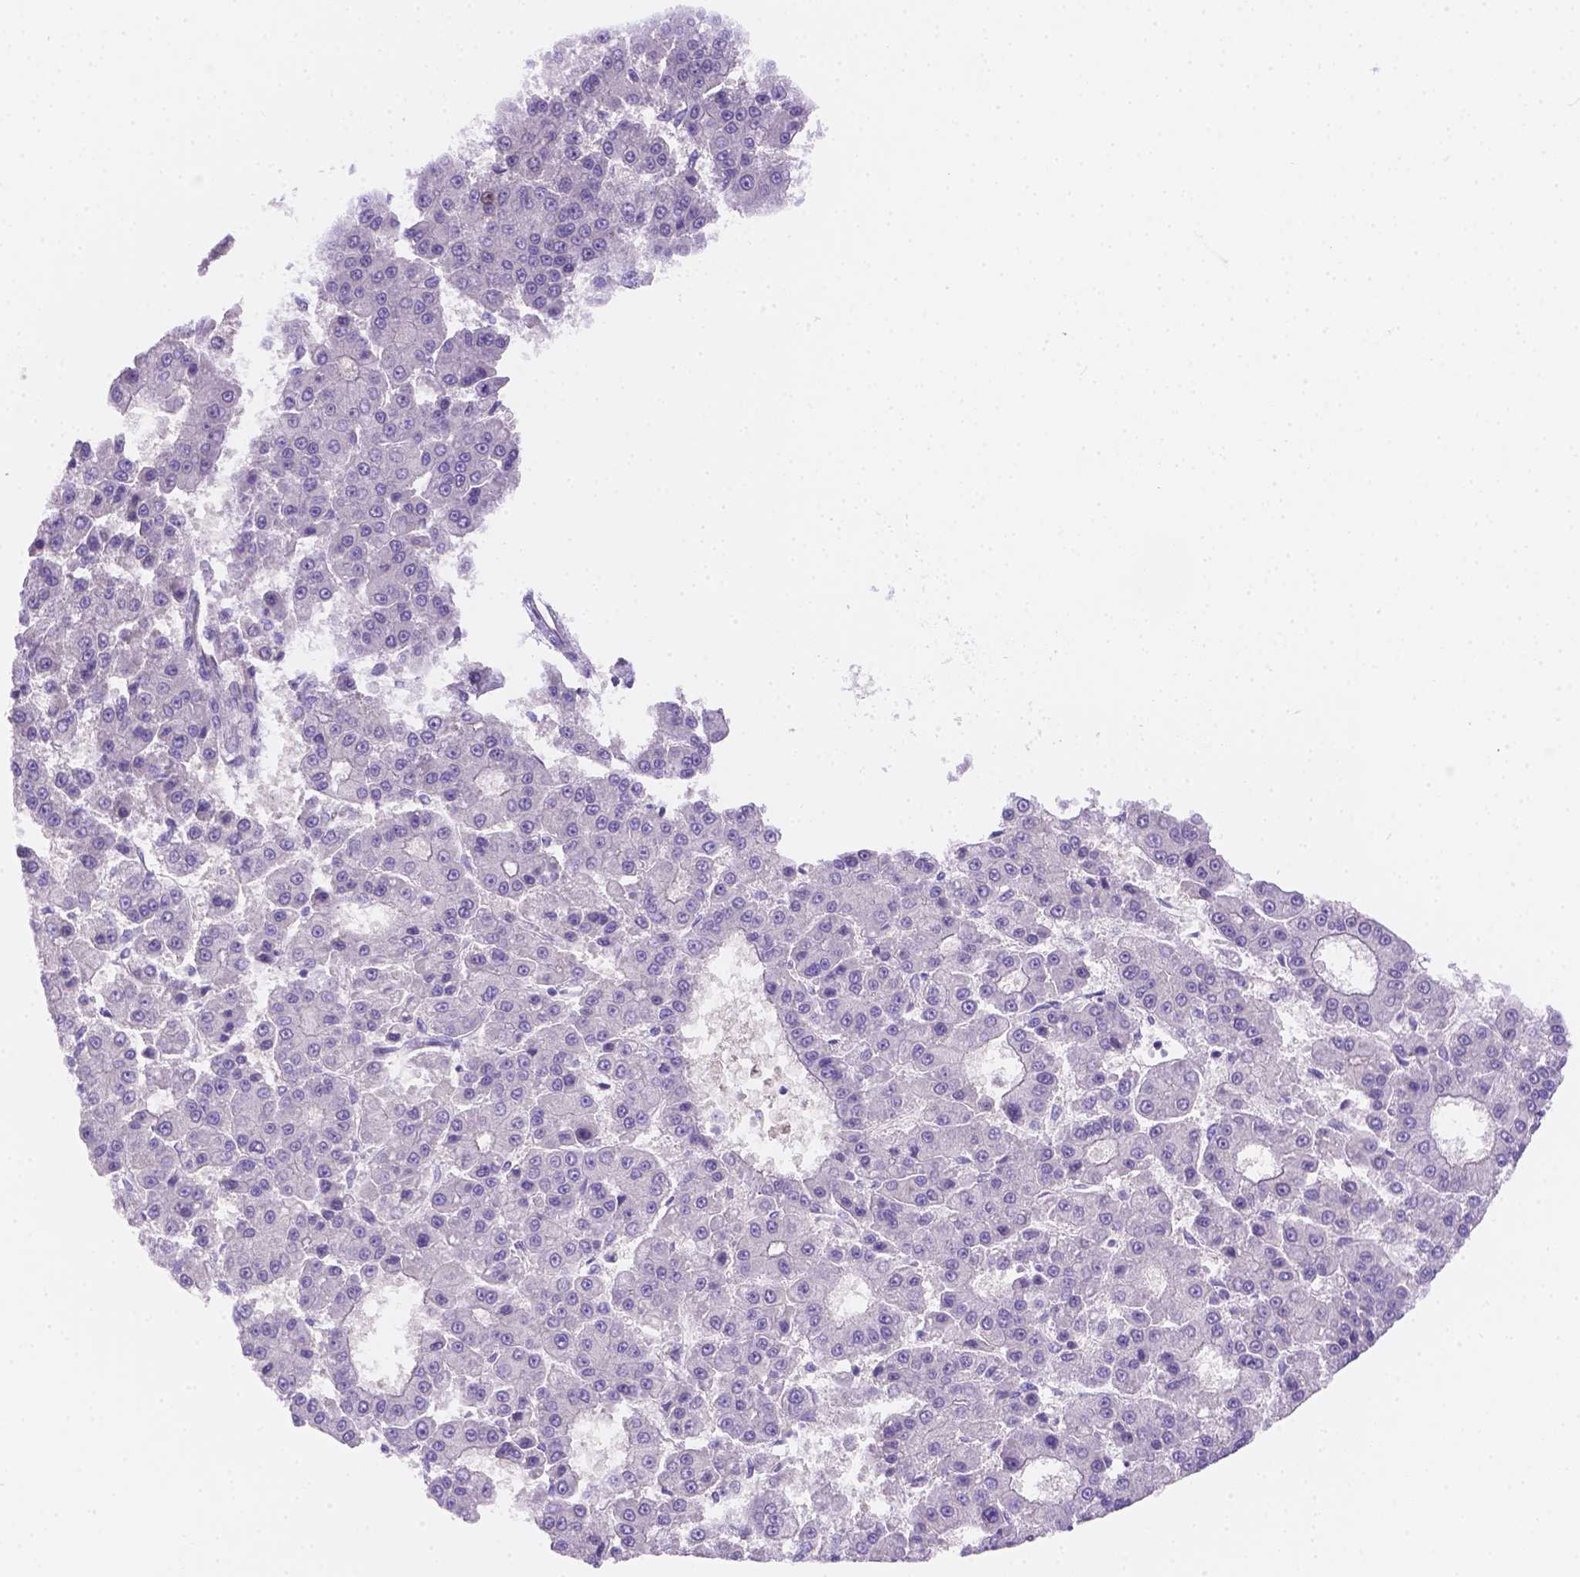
{"staining": {"intensity": "negative", "quantity": "none", "location": "none"}, "tissue": "liver cancer", "cell_type": "Tumor cells", "image_type": "cancer", "snomed": [{"axis": "morphology", "description": "Carcinoma, Hepatocellular, NOS"}, {"axis": "topography", "description": "Liver"}], "caption": "DAB (3,3'-diaminobenzidine) immunohistochemical staining of liver hepatocellular carcinoma exhibits no significant staining in tumor cells. The staining was performed using DAB to visualize the protein expression in brown, while the nuclei were stained in blue with hematoxylin (Magnification: 20x).", "gene": "NXPE2", "patient": {"sex": "male", "age": 70}}